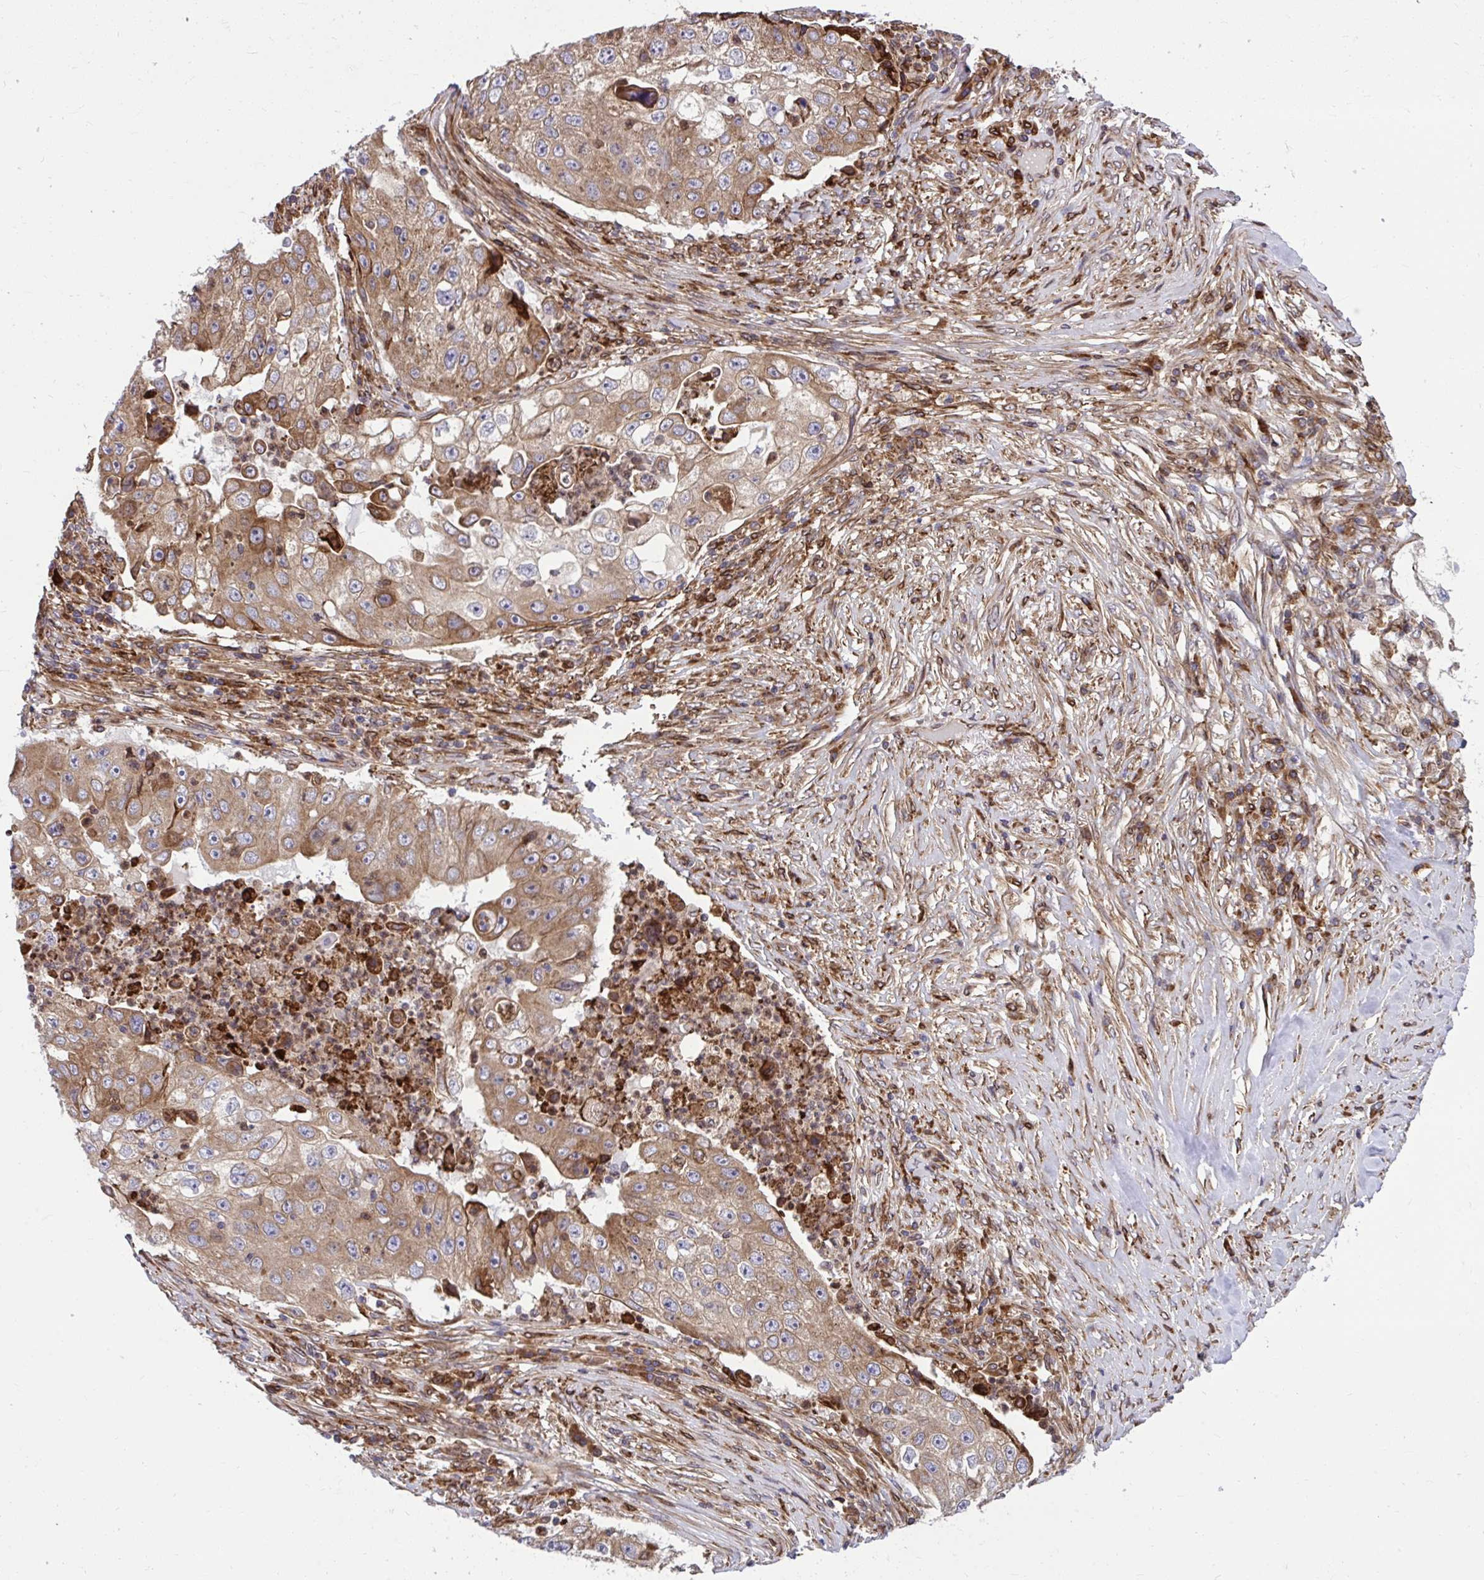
{"staining": {"intensity": "moderate", "quantity": ">75%", "location": "cytoplasmic/membranous"}, "tissue": "lung cancer", "cell_type": "Tumor cells", "image_type": "cancer", "snomed": [{"axis": "morphology", "description": "Squamous cell carcinoma, NOS"}, {"axis": "topography", "description": "Lung"}], "caption": "High-magnification brightfield microscopy of lung cancer stained with DAB (3,3'-diaminobenzidine) (brown) and counterstained with hematoxylin (blue). tumor cells exhibit moderate cytoplasmic/membranous staining is identified in about>75% of cells. (Brightfield microscopy of DAB IHC at high magnification).", "gene": "STIM2", "patient": {"sex": "male", "age": 64}}